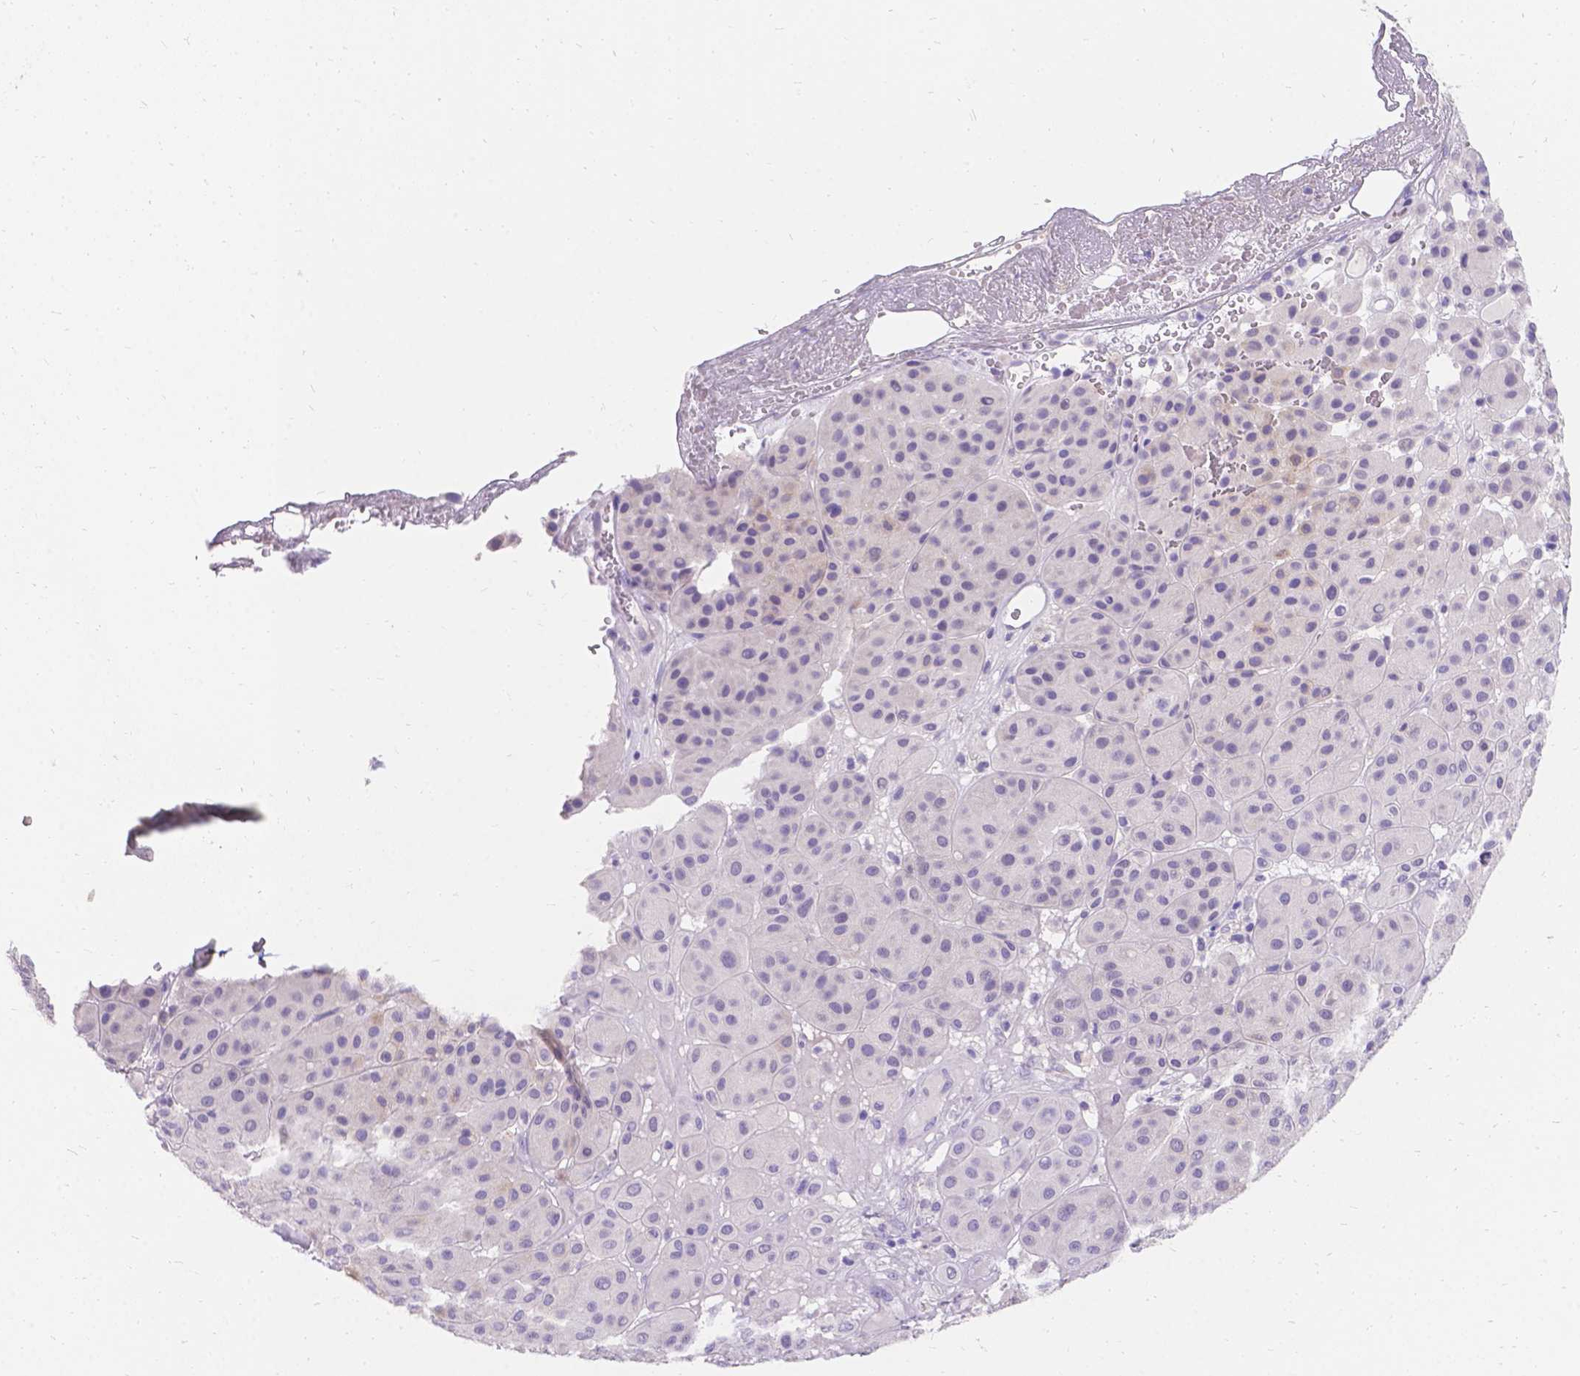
{"staining": {"intensity": "negative", "quantity": "none", "location": "none"}, "tissue": "melanoma", "cell_type": "Tumor cells", "image_type": "cancer", "snomed": [{"axis": "morphology", "description": "Malignant melanoma, Metastatic site"}, {"axis": "topography", "description": "Smooth muscle"}], "caption": "Tumor cells are negative for protein expression in human malignant melanoma (metastatic site).", "gene": "GNRHR", "patient": {"sex": "male", "age": 41}}